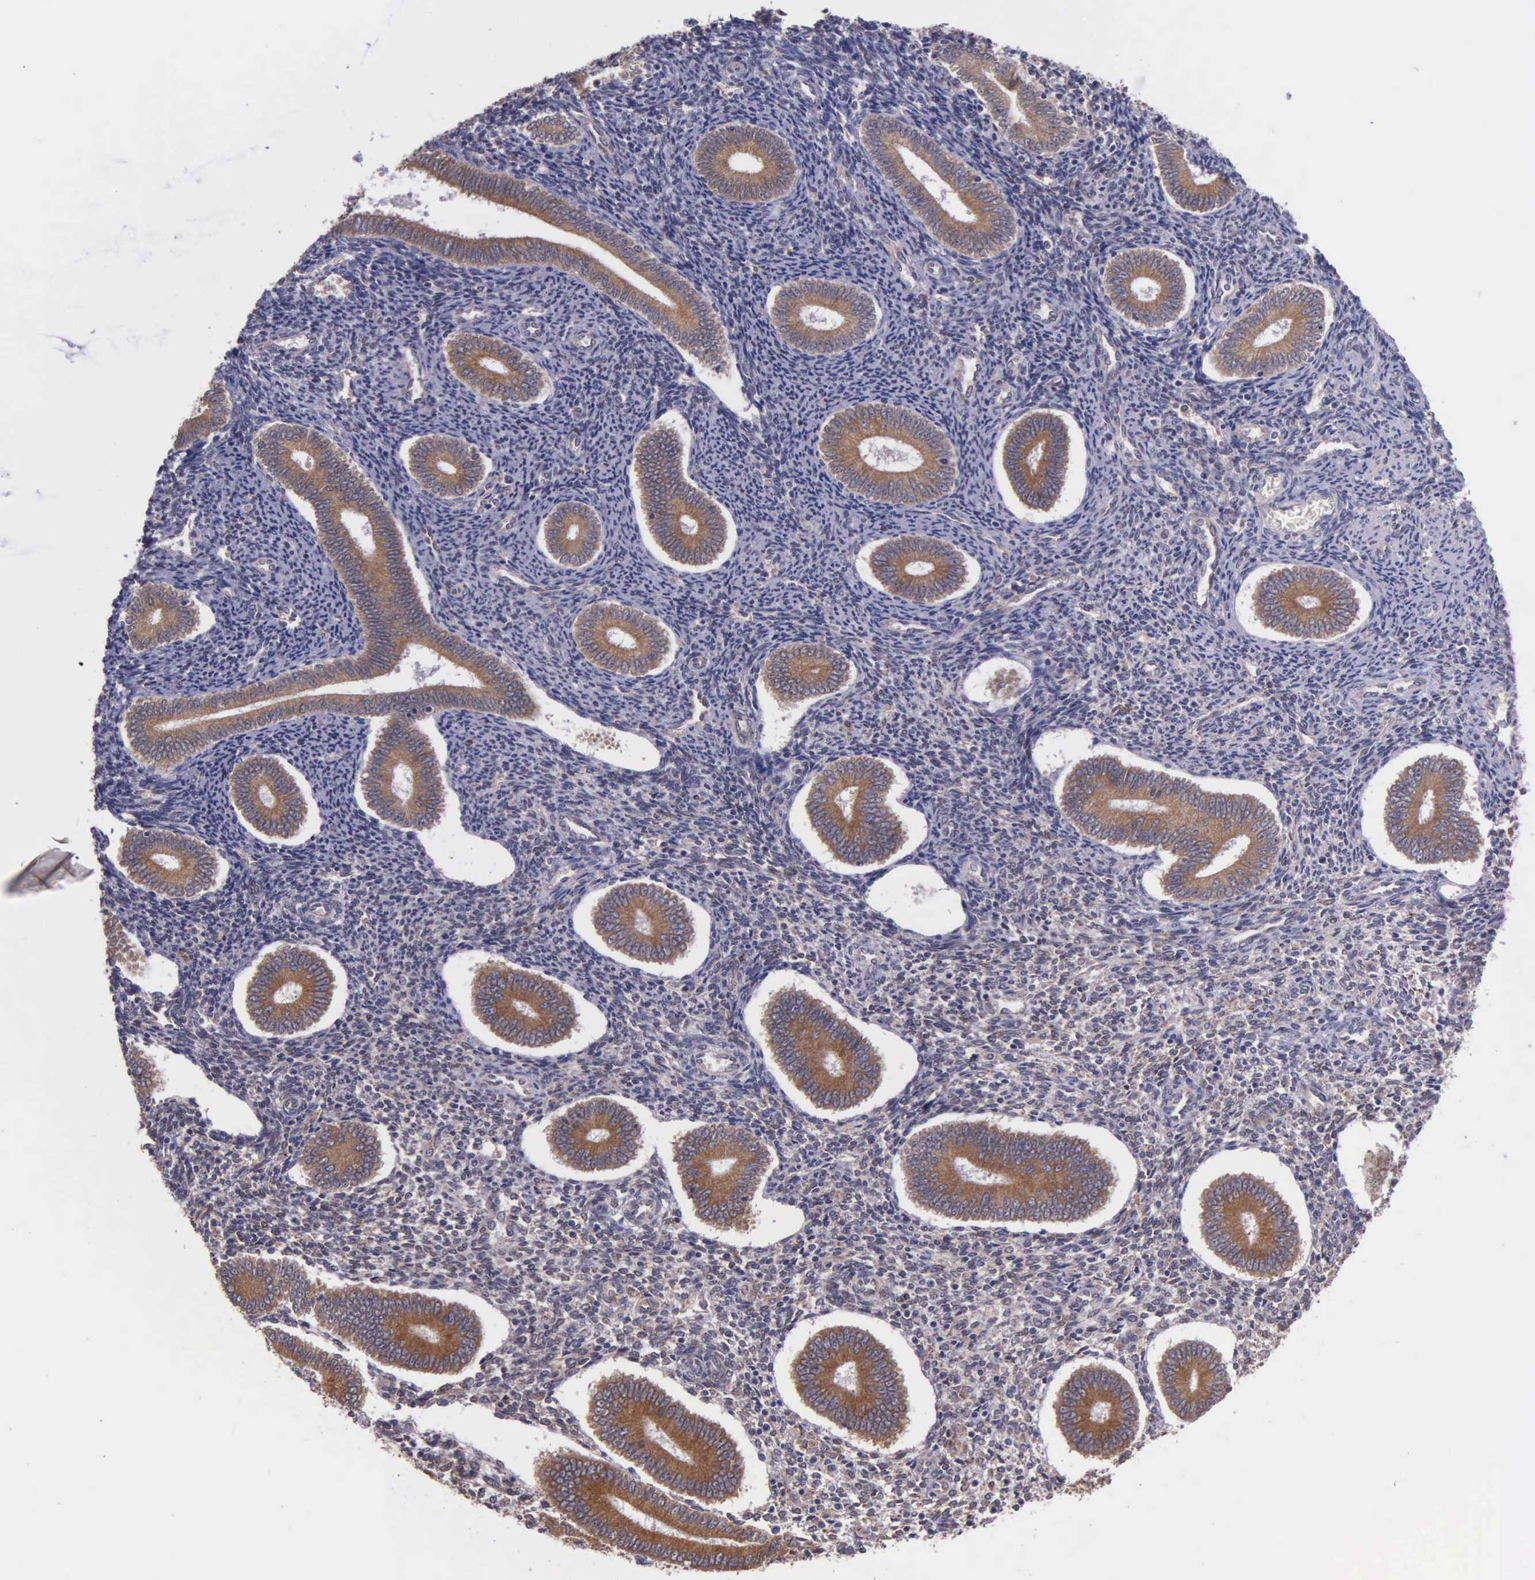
{"staining": {"intensity": "moderate", "quantity": ">75%", "location": "cytoplasmic/membranous"}, "tissue": "endometrium", "cell_type": "Cells in endometrial stroma", "image_type": "normal", "snomed": [{"axis": "morphology", "description": "Normal tissue, NOS"}, {"axis": "topography", "description": "Endometrium"}], "caption": "A brown stain shows moderate cytoplasmic/membranous positivity of a protein in cells in endometrial stroma of benign human endometrium.", "gene": "NSDHL", "patient": {"sex": "female", "age": 35}}